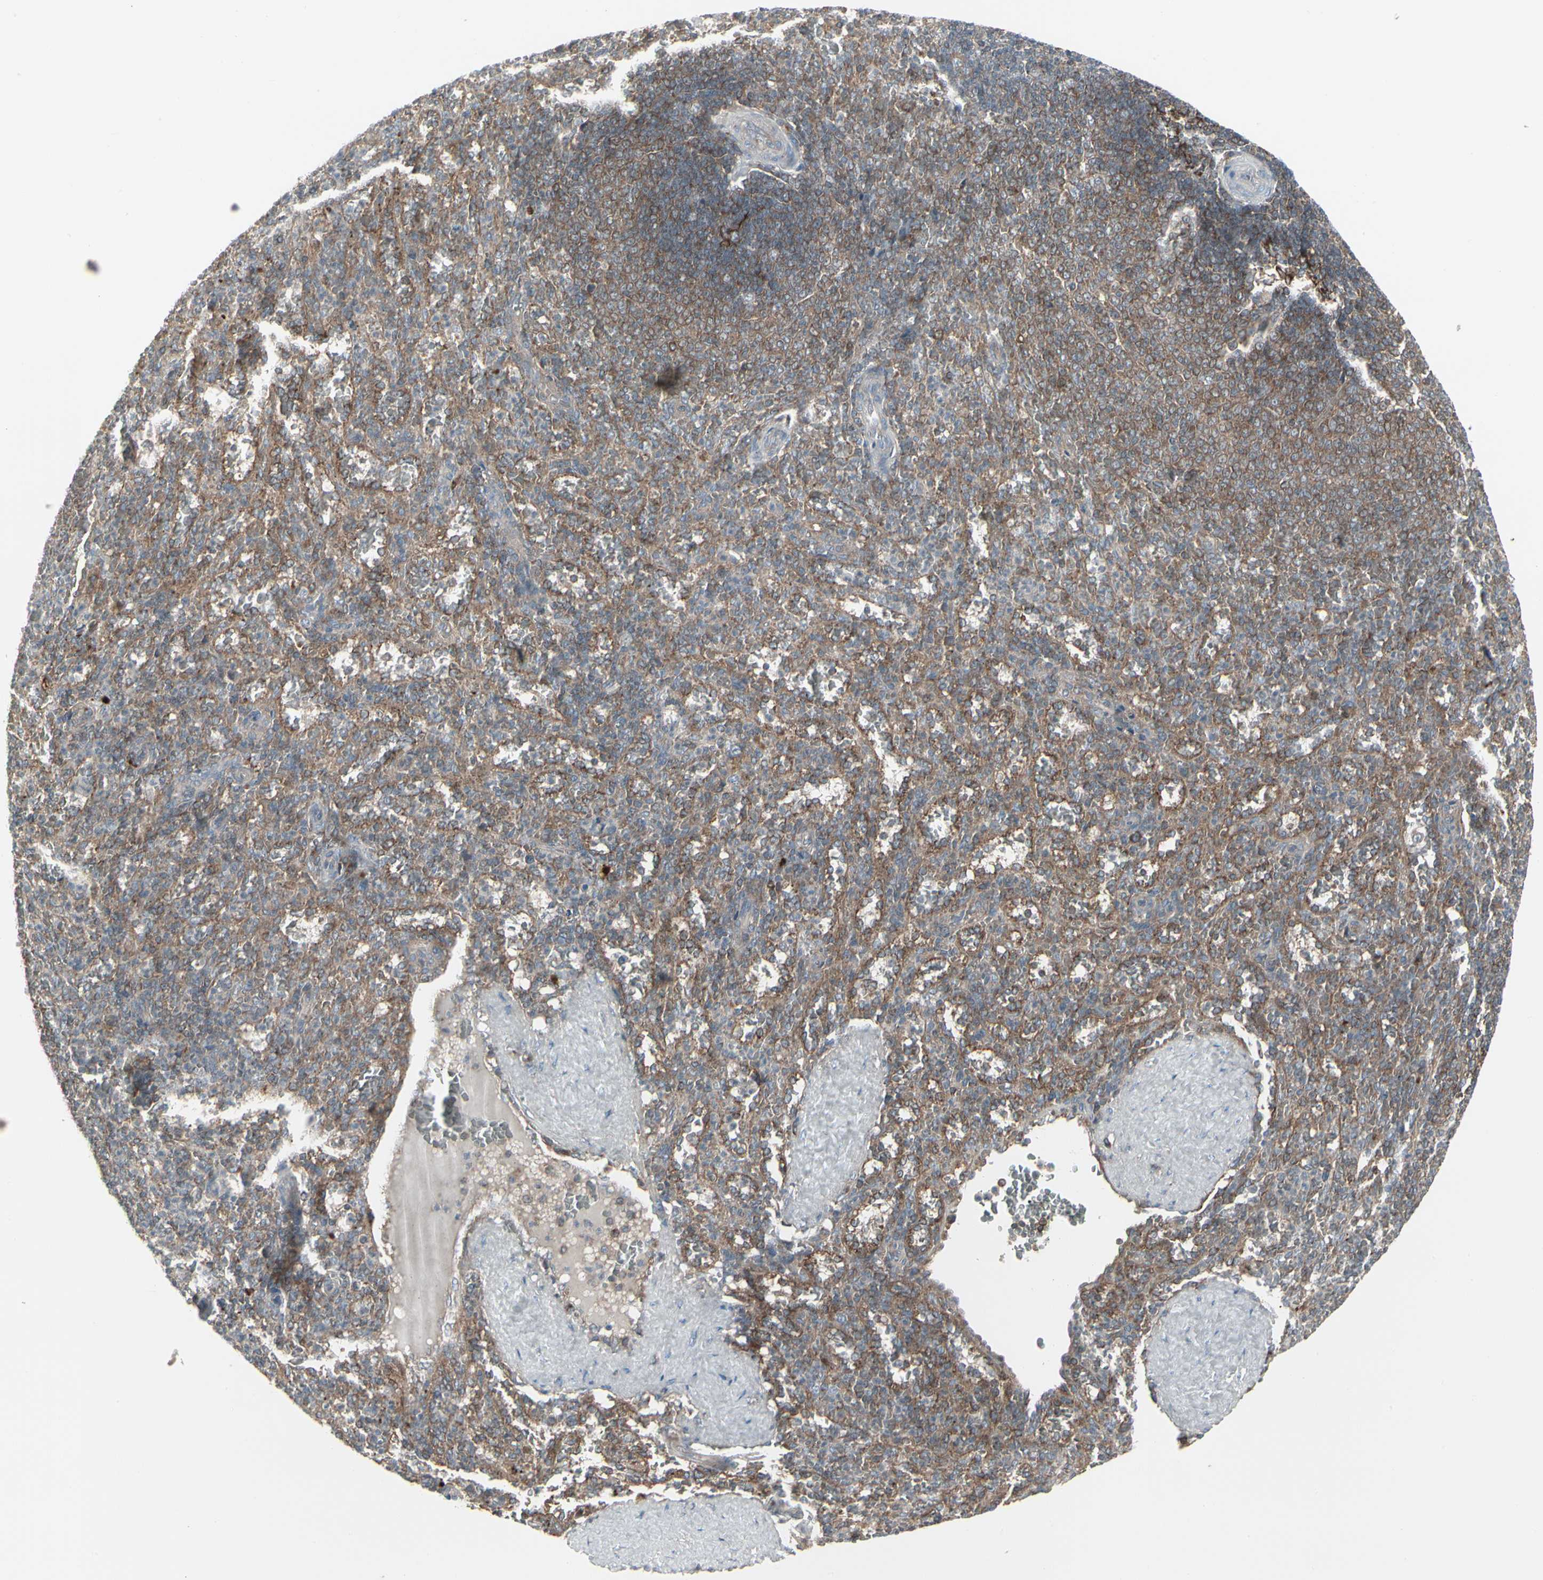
{"staining": {"intensity": "moderate", "quantity": ">75%", "location": "cytoplasmic/membranous"}, "tissue": "spleen", "cell_type": "Cells in red pulp", "image_type": "normal", "snomed": [{"axis": "morphology", "description": "Normal tissue, NOS"}, {"axis": "topography", "description": "Spleen"}], "caption": "IHC micrograph of normal human spleen stained for a protein (brown), which exhibits medium levels of moderate cytoplasmic/membranous staining in approximately >75% of cells in red pulp.", "gene": "EPS15", "patient": {"sex": "female", "age": 21}}